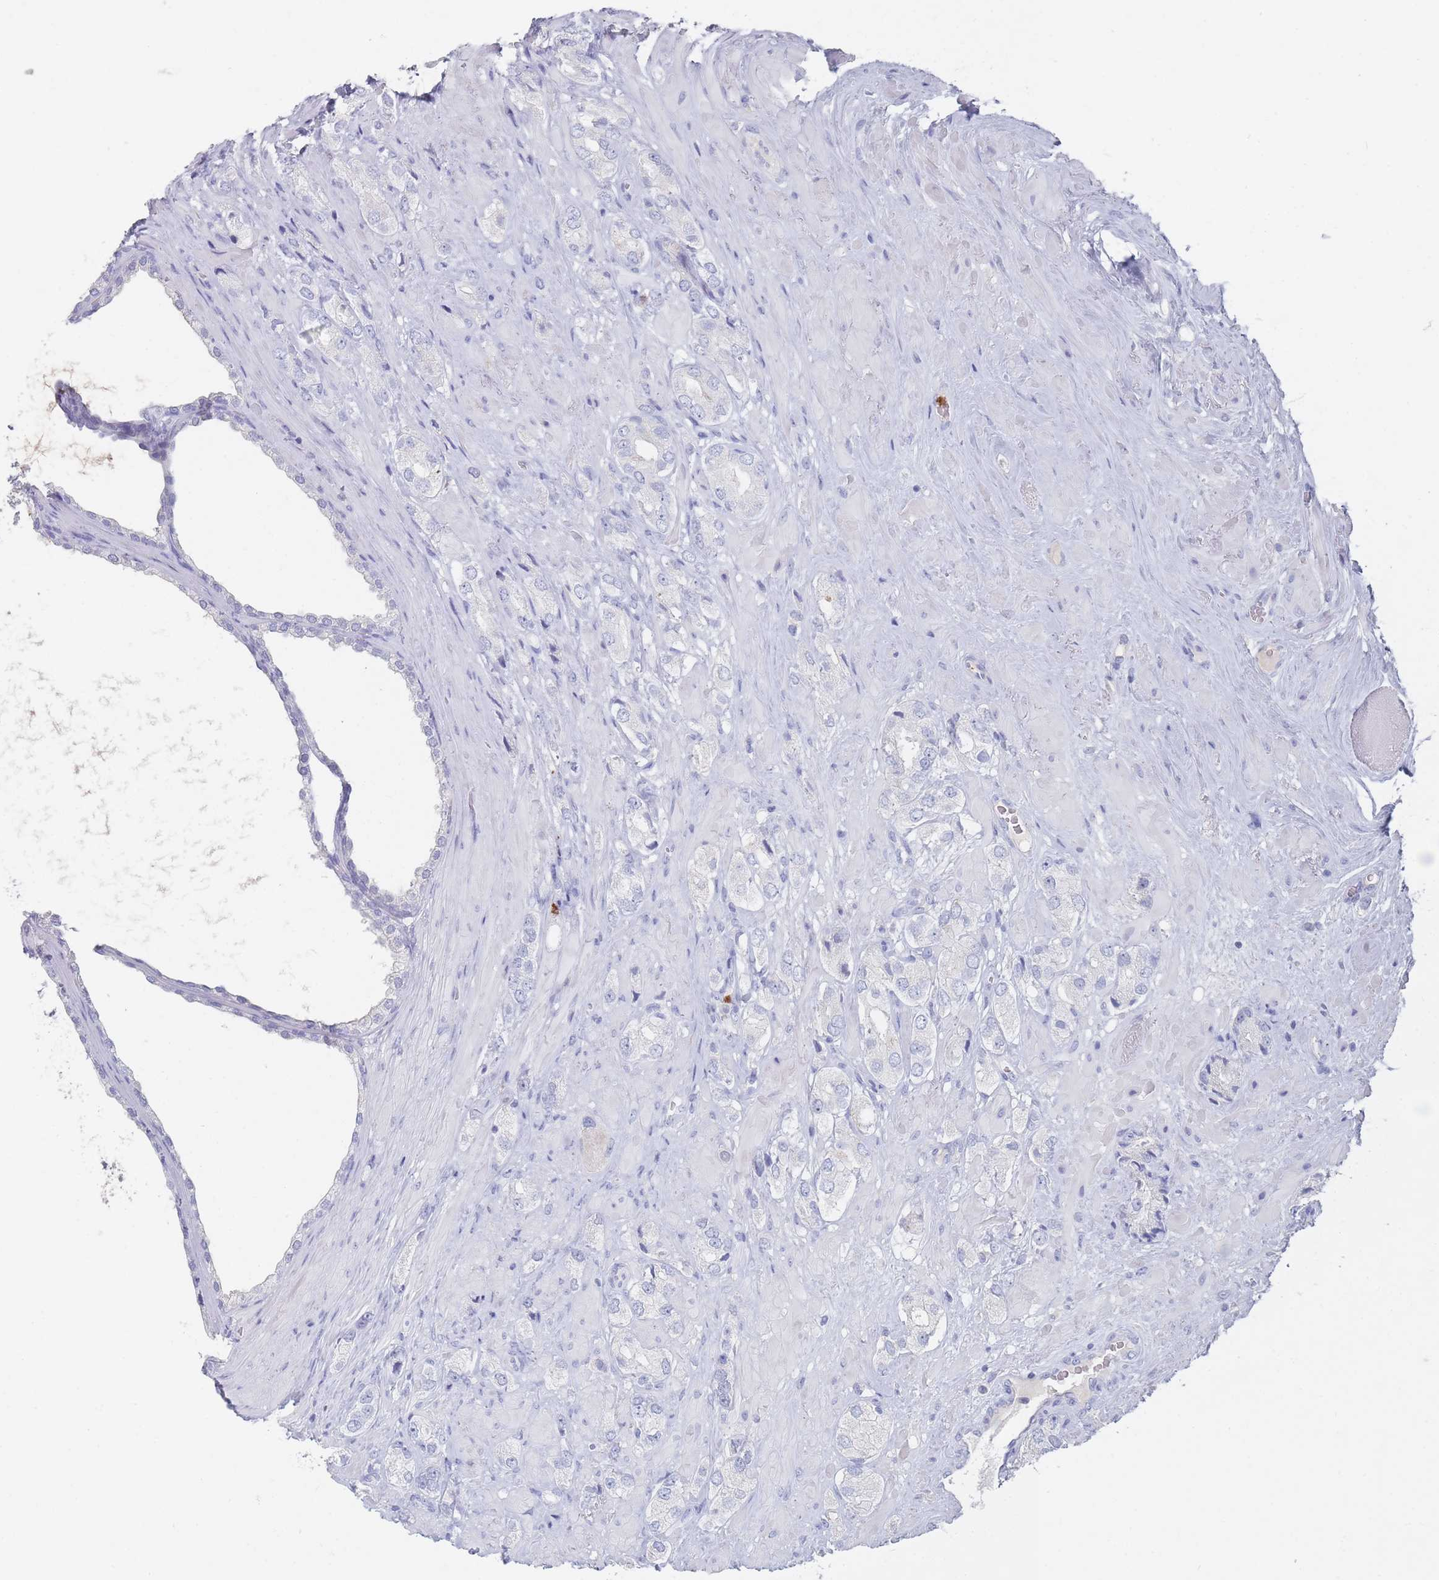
{"staining": {"intensity": "negative", "quantity": "none", "location": "none"}, "tissue": "prostate cancer", "cell_type": "Tumor cells", "image_type": "cancer", "snomed": [{"axis": "morphology", "description": "Adenocarcinoma, High grade"}, {"axis": "topography", "description": "Prostate and seminal vesicle, NOS"}], "caption": "A photomicrograph of human prostate cancer (adenocarcinoma (high-grade)) is negative for staining in tumor cells.", "gene": "ATP1A3", "patient": {"sex": "male", "age": 64}}